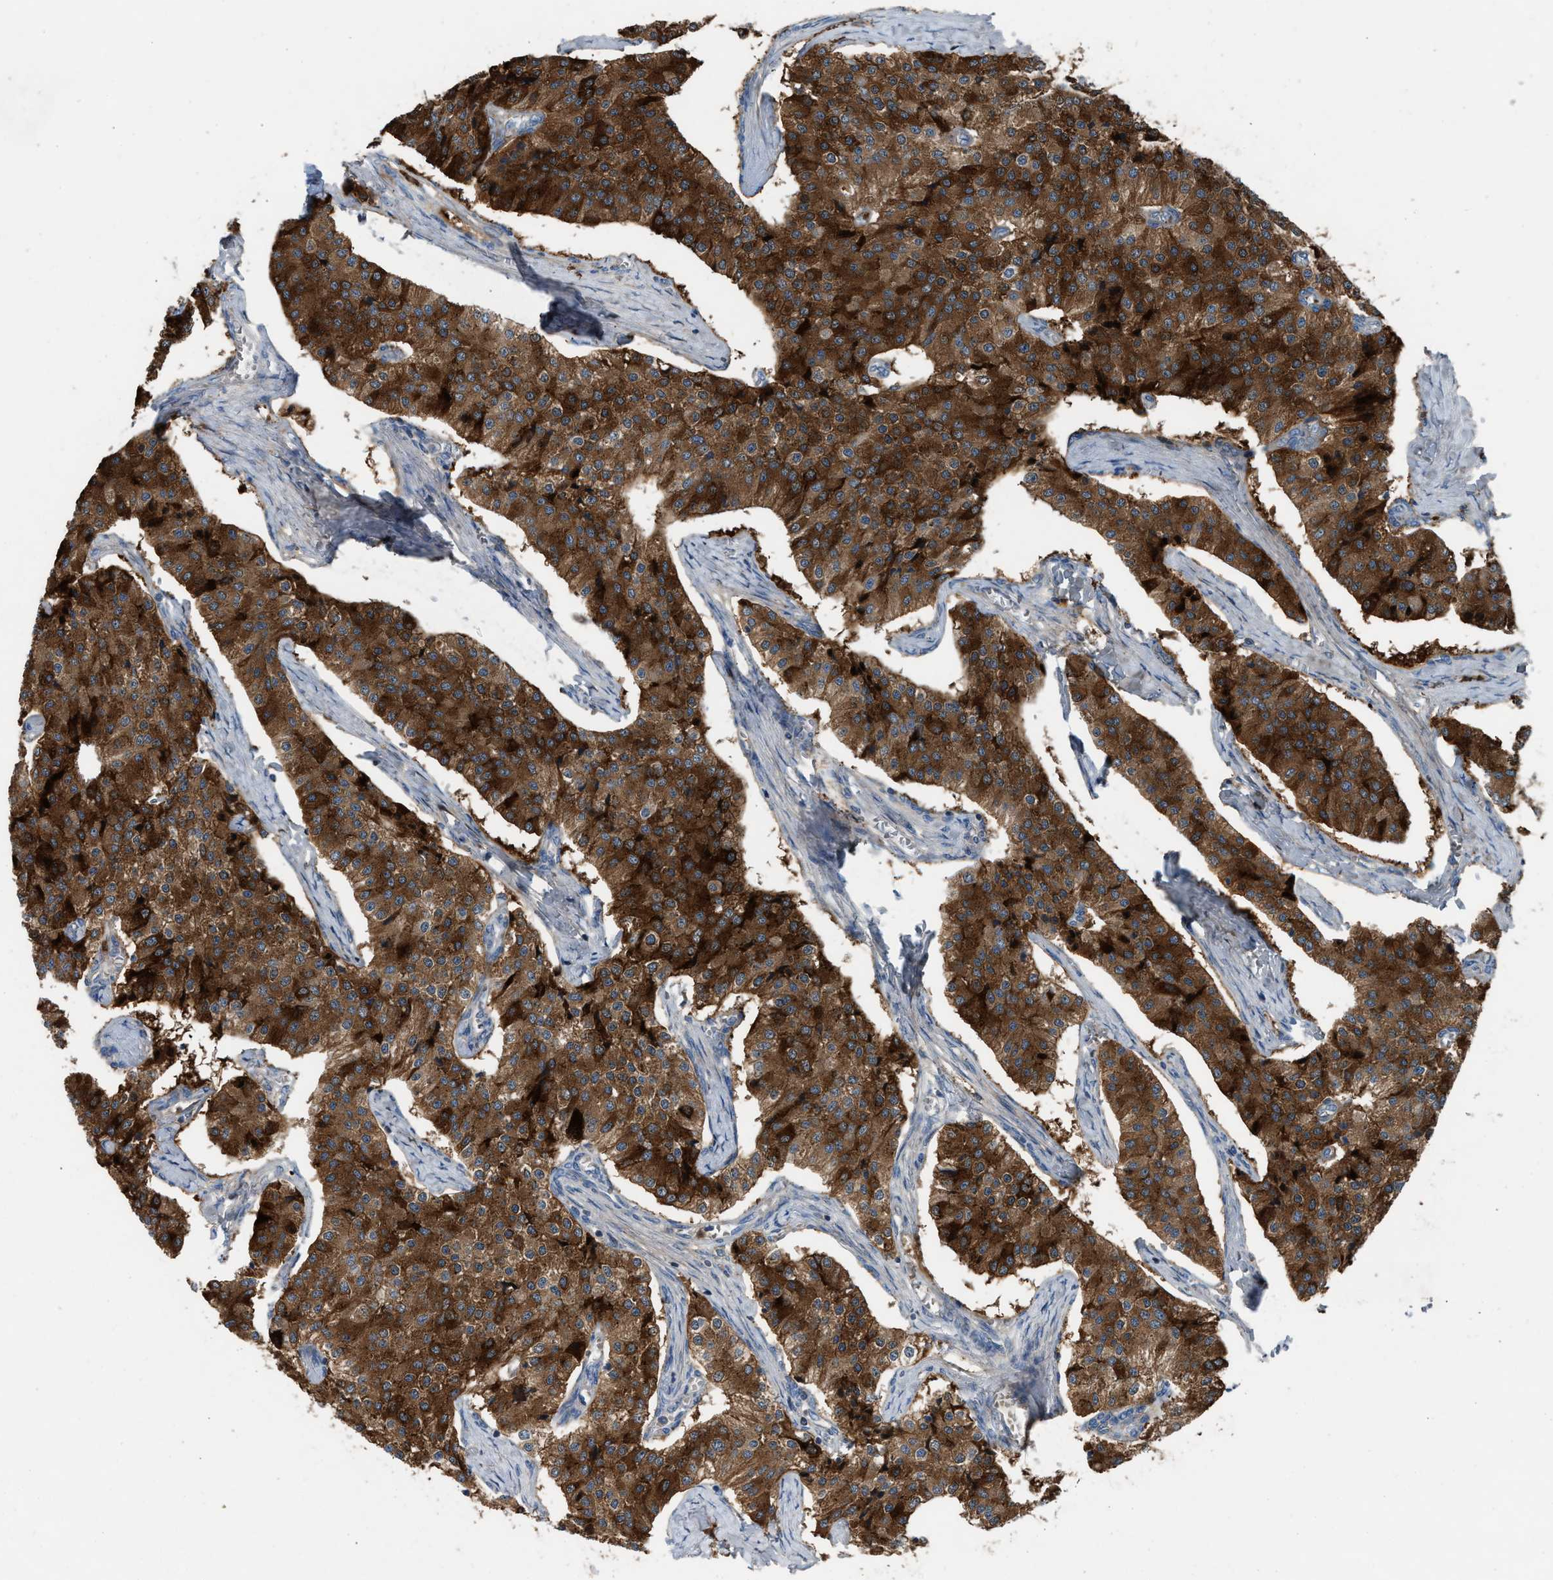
{"staining": {"intensity": "strong", "quantity": ">75%", "location": "cytoplasmic/membranous"}, "tissue": "carcinoid", "cell_type": "Tumor cells", "image_type": "cancer", "snomed": [{"axis": "morphology", "description": "Carcinoid, malignant, NOS"}, {"axis": "topography", "description": "Colon"}], "caption": "Brown immunohistochemical staining in carcinoid shows strong cytoplasmic/membranous staining in about >75% of tumor cells. (DAB IHC with brightfield microscopy, high magnification).", "gene": "TPH1", "patient": {"sex": "female", "age": 52}}